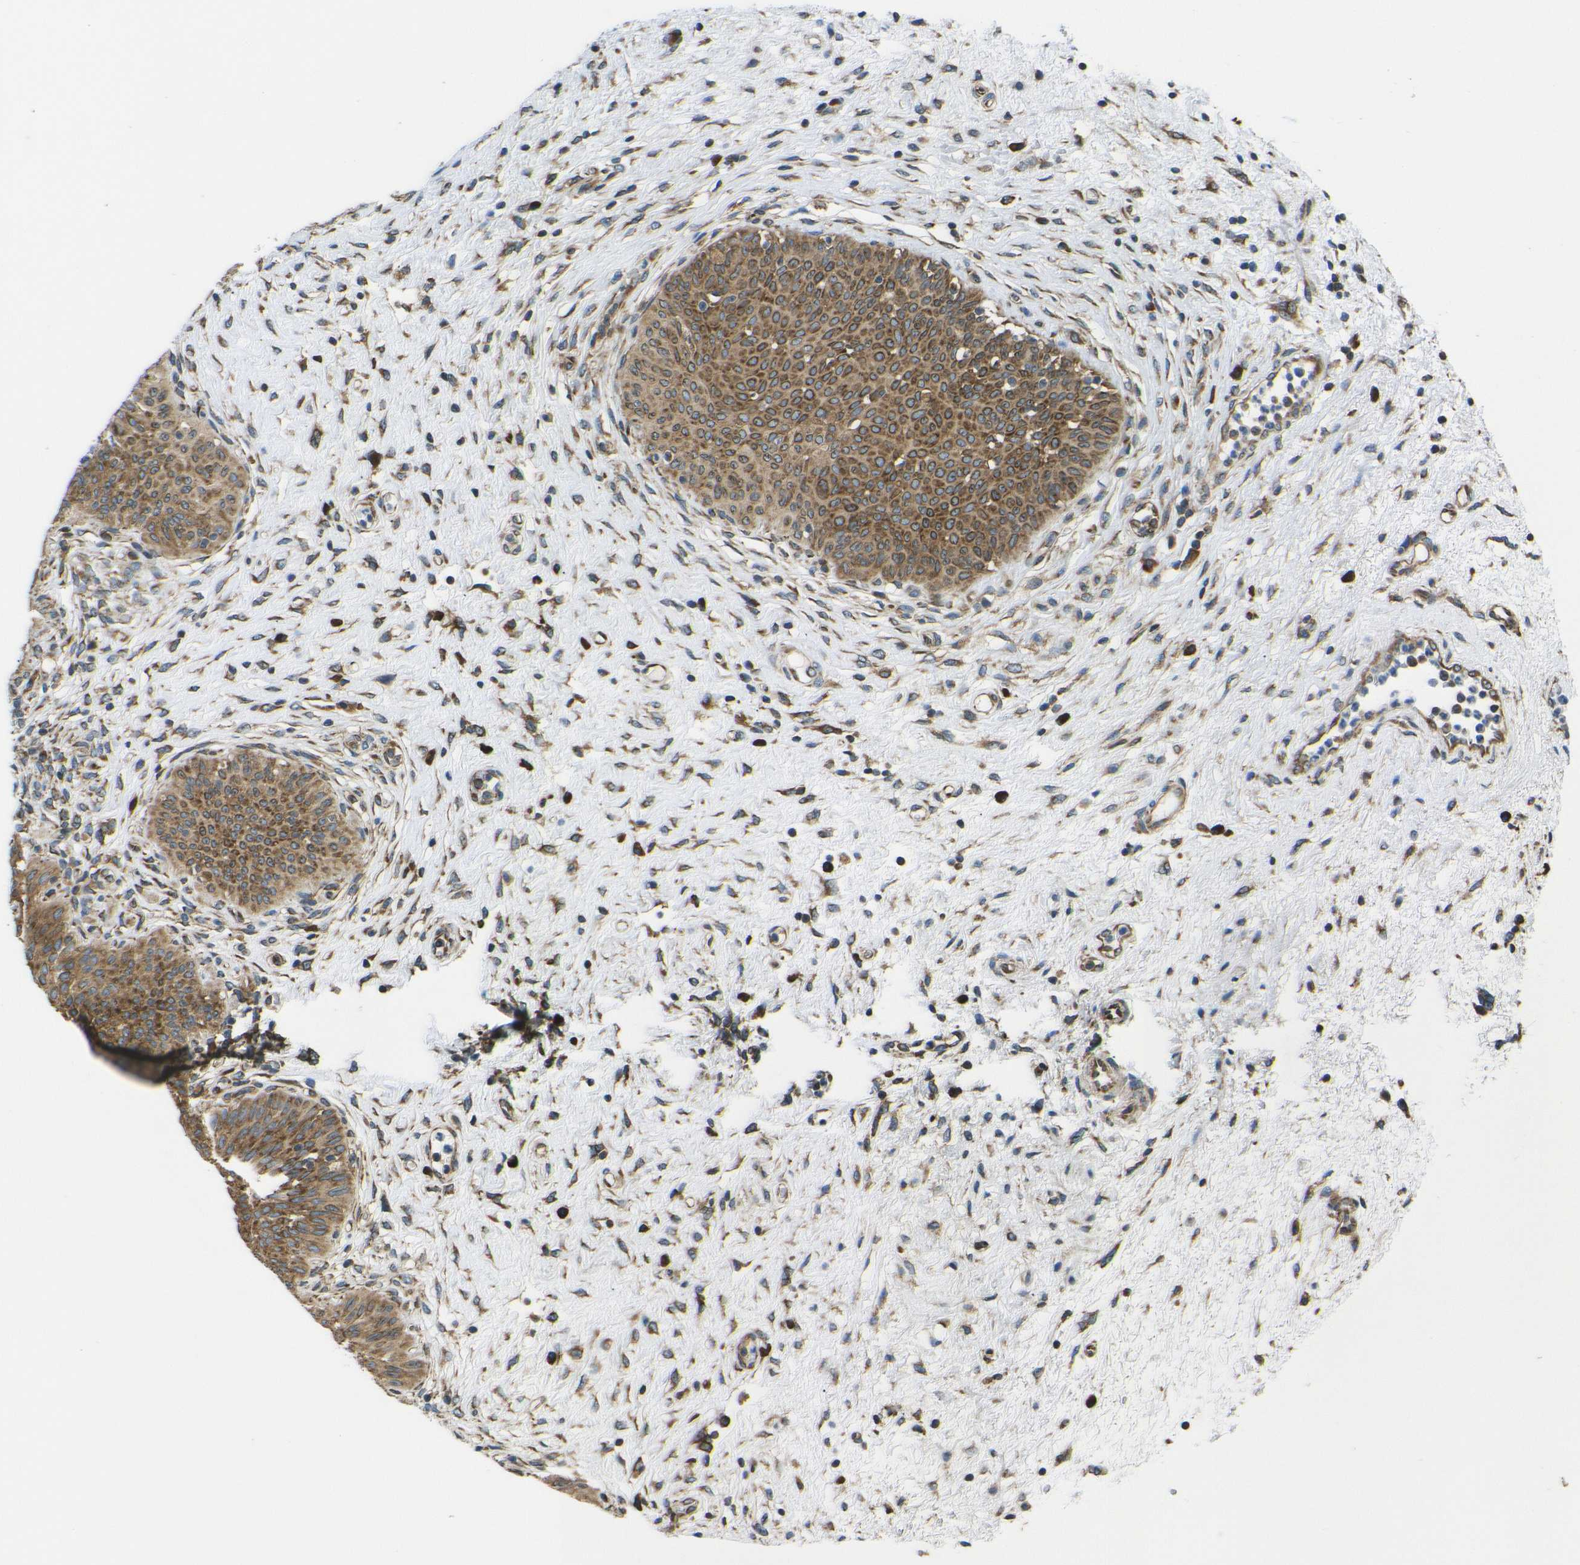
{"staining": {"intensity": "strong", "quantity": ">75%", "location": "cytoplasmic/membranous"}, "tissue": "urinary bladder", "cell_type": "Urothelial cells", "image_type": "normal", "snomed": [{"axis": "morphology", "description": "Normal tissue, NOS"}, {"axis": "topography", "description": "Urinary bladder"}], "caption": "Immunohistochemistry (IHC) staining of unremarkable urinary bladder, which demonstrates high levels of strong cytoplasmic/membranous staining in about >75% of urothelial cells indicating strong cytoplasmic/membranous protein staining. The staining was performed using DAB (brown) for protein detection and nuclei were counterstained in hematoxylin (blue).", "gene": "RPSA", "patient": {"sex": "male", "age": 46}}